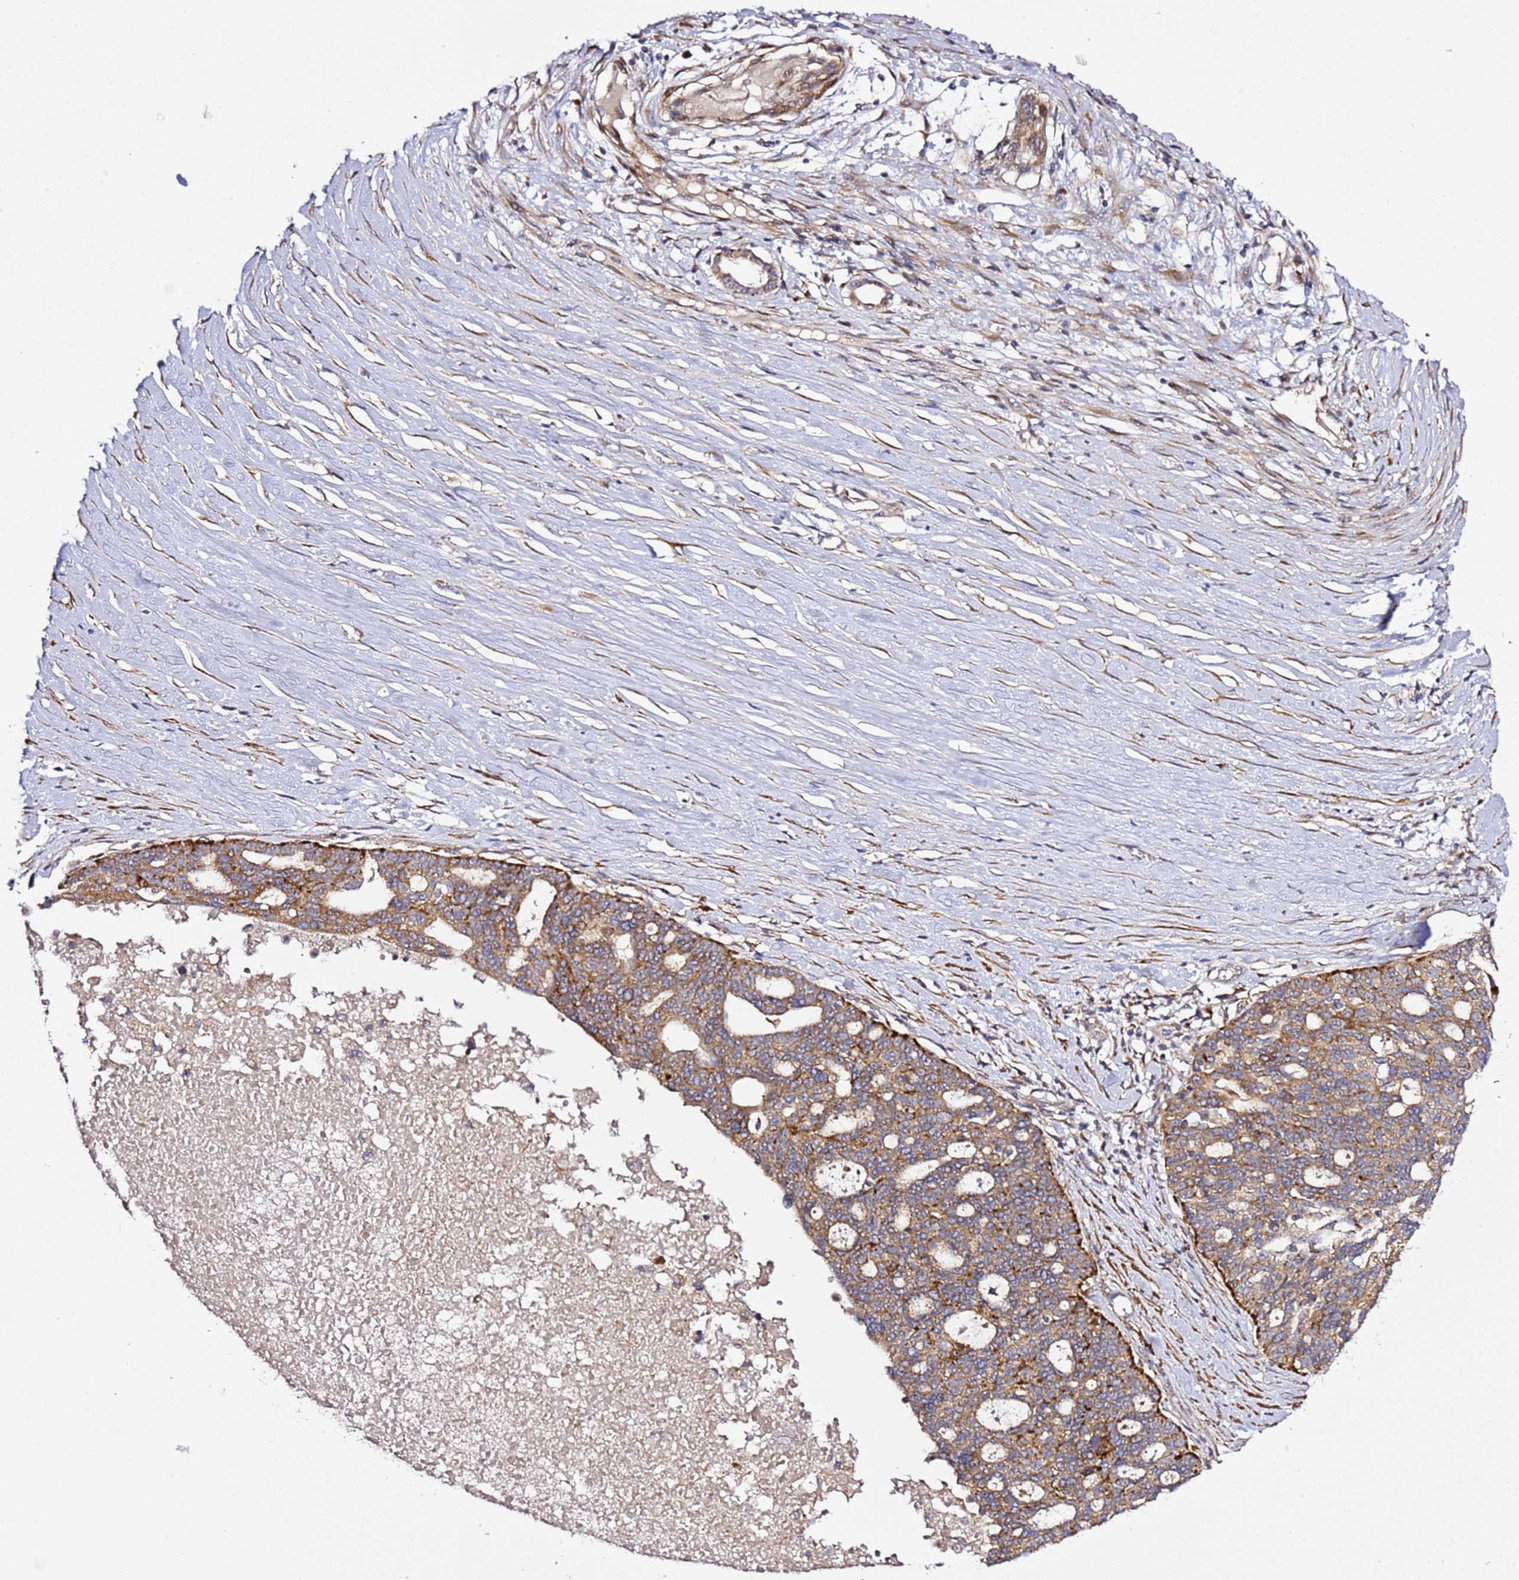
{"staining": {"intensity": "moderate", "quantity": ">75%", "location": "cytoplasmic/membranous"}, "tissue": "ovarian cancer", "cell_type": "Tumor cells", "image_type": "cancer", "snomed": [{"axis": "morphology", "description": "Cystadenocarcinoma, serous, NOS"}, {"axis": "topography", "description": "Ovary"}], "caption": "Protein expression analysis of human serous cystadenocarcinoma (ovarian) reveals moderate cytoplasmic/membranous staining in approximately >75% of tumor cells.", "gene": "PVRIG", "patient": {"sex": "female", "age": 59}}